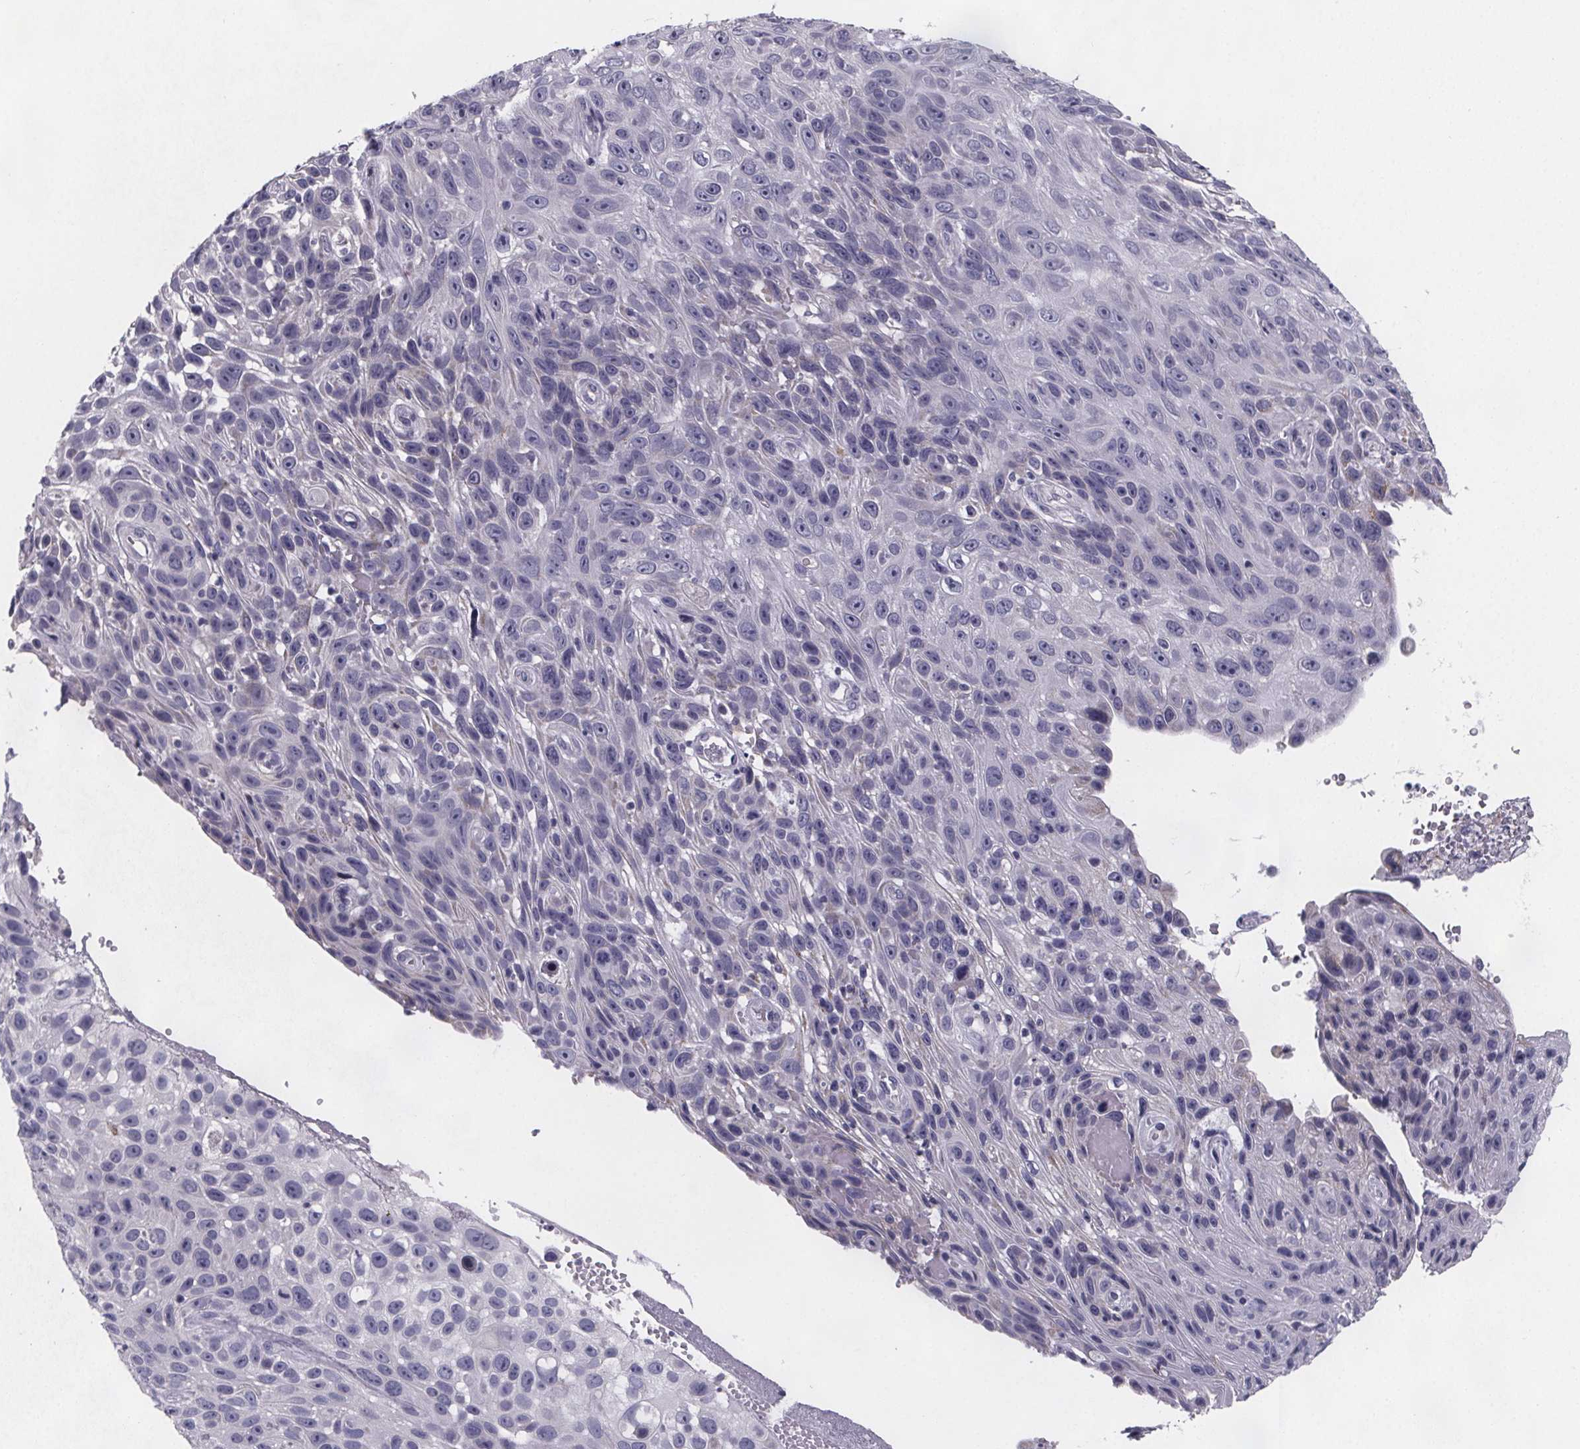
{"staining": {"intensity": "negative", "quantity": "none", "location": "none"}, "tissue": "skin cancer", "cell_type": "Tumor cells", "image_type": "cancer", "snomed": [{"axis": "morphology", "description": "Squamous cell carcinoma, NOS"}, {"axis": "topography", "description": "Skin"}], "caption": "Skin cancer stained for a protein using immunohistochemistry (IHC) exhibits no expression tumor cells.", "gene": "PAH", "patient": {"sex": "male", "age": 82}}